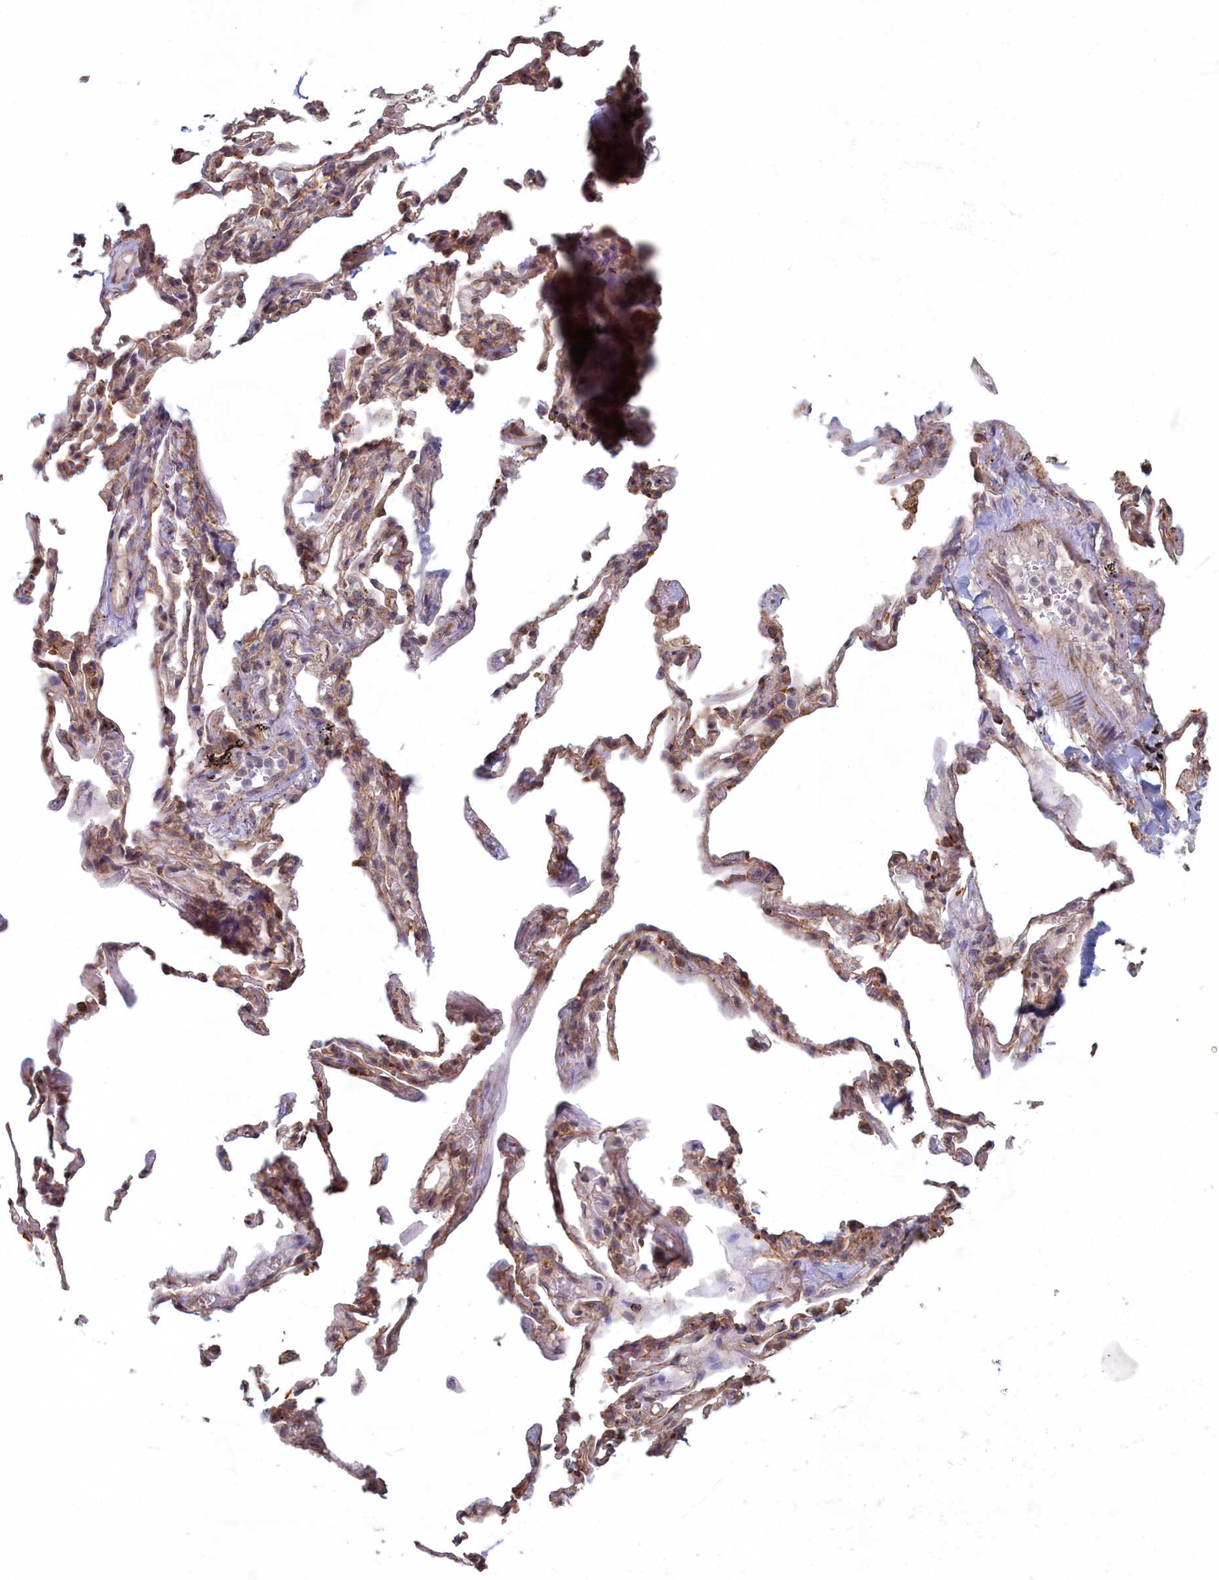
{"staining": {"intensity": "weak", "quantity": "25%-75%", "location": "cytoplasmic/membranous"}, "tissue": "adipose tissue", "cell_type": "Adipocytes", "image_type": "normal", "snomed": [{"axis": "morphology", "description": "Normal tissue, NOS"}, {"axis": "topography", "description": "Lymph node"}, {"axis": "topography", "description": "Bronchus"}], "caption": "Protein staining of unremarkable adipose tissue shows weak cytoplasmic/membranous staining in about 25%-75% of adipocytes. The staining was performed using DAB (3,3'-diaminobenzidine), with brown indicating positive protein expression. Nuclei are stained blue with hematoxylin.", "gene": "MAK16", "patient": {"sex": "male", "age": 63}}